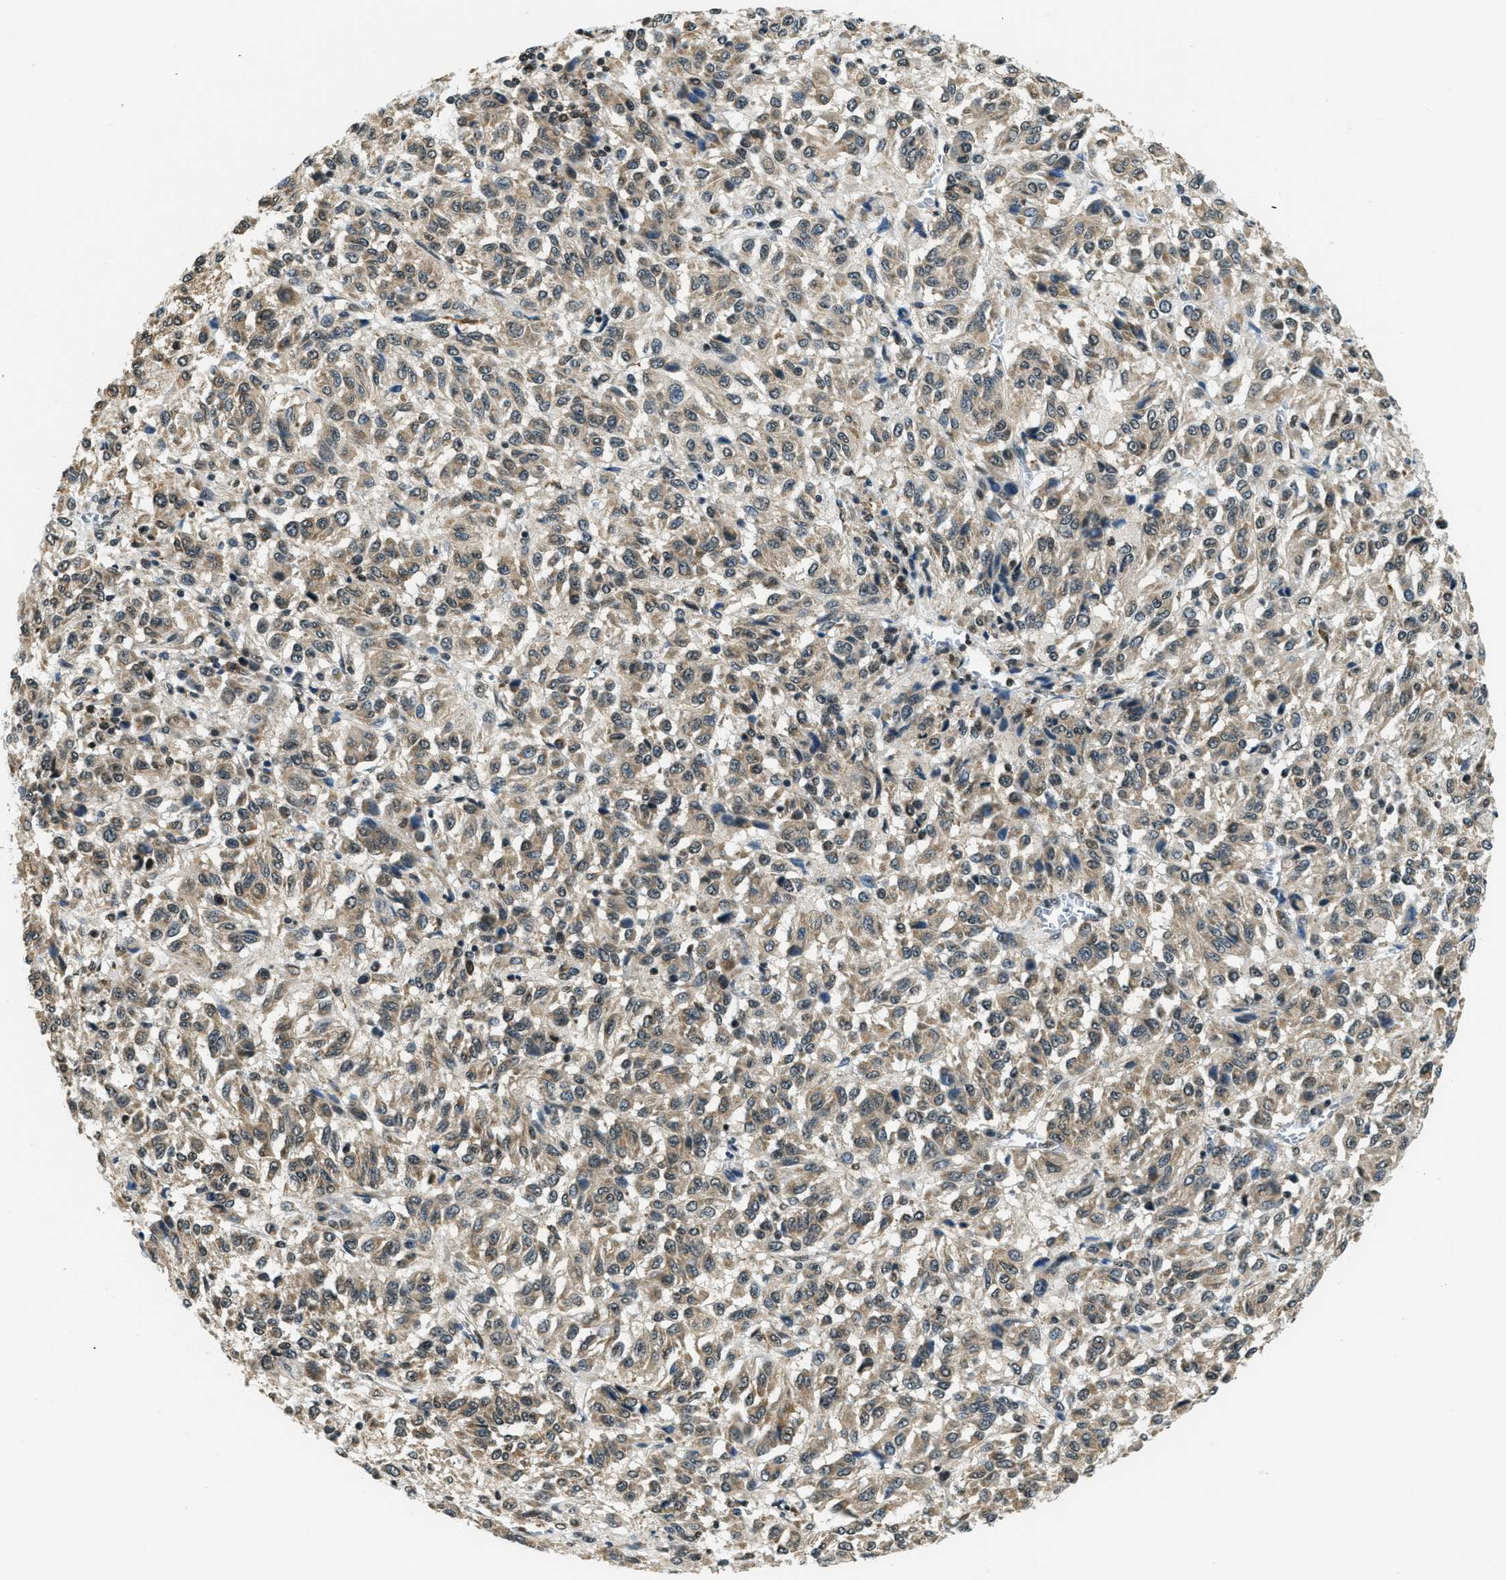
{"staining": {"intensity": "weak", "quantity": ">75%", "location": "cytoplasmic/membranous"}, "tissue": "melanoma", "cell_type": "Tumor cells", "image_type": "cancer", "snomed": [{"axis": "morphology", "description": "Malignant melanoma, Metastatic site"}, {"axis": "topography", "description": "Lung"}], "caption": "A brown stain labels weak cytoplasmic/membranous positivity of a protein in melanoma tumor cells. (IHC, brightfield microscopy, high magnification).", "gene": "RAB11FIP1", "patient": {"sex": "male", "age": 64}}